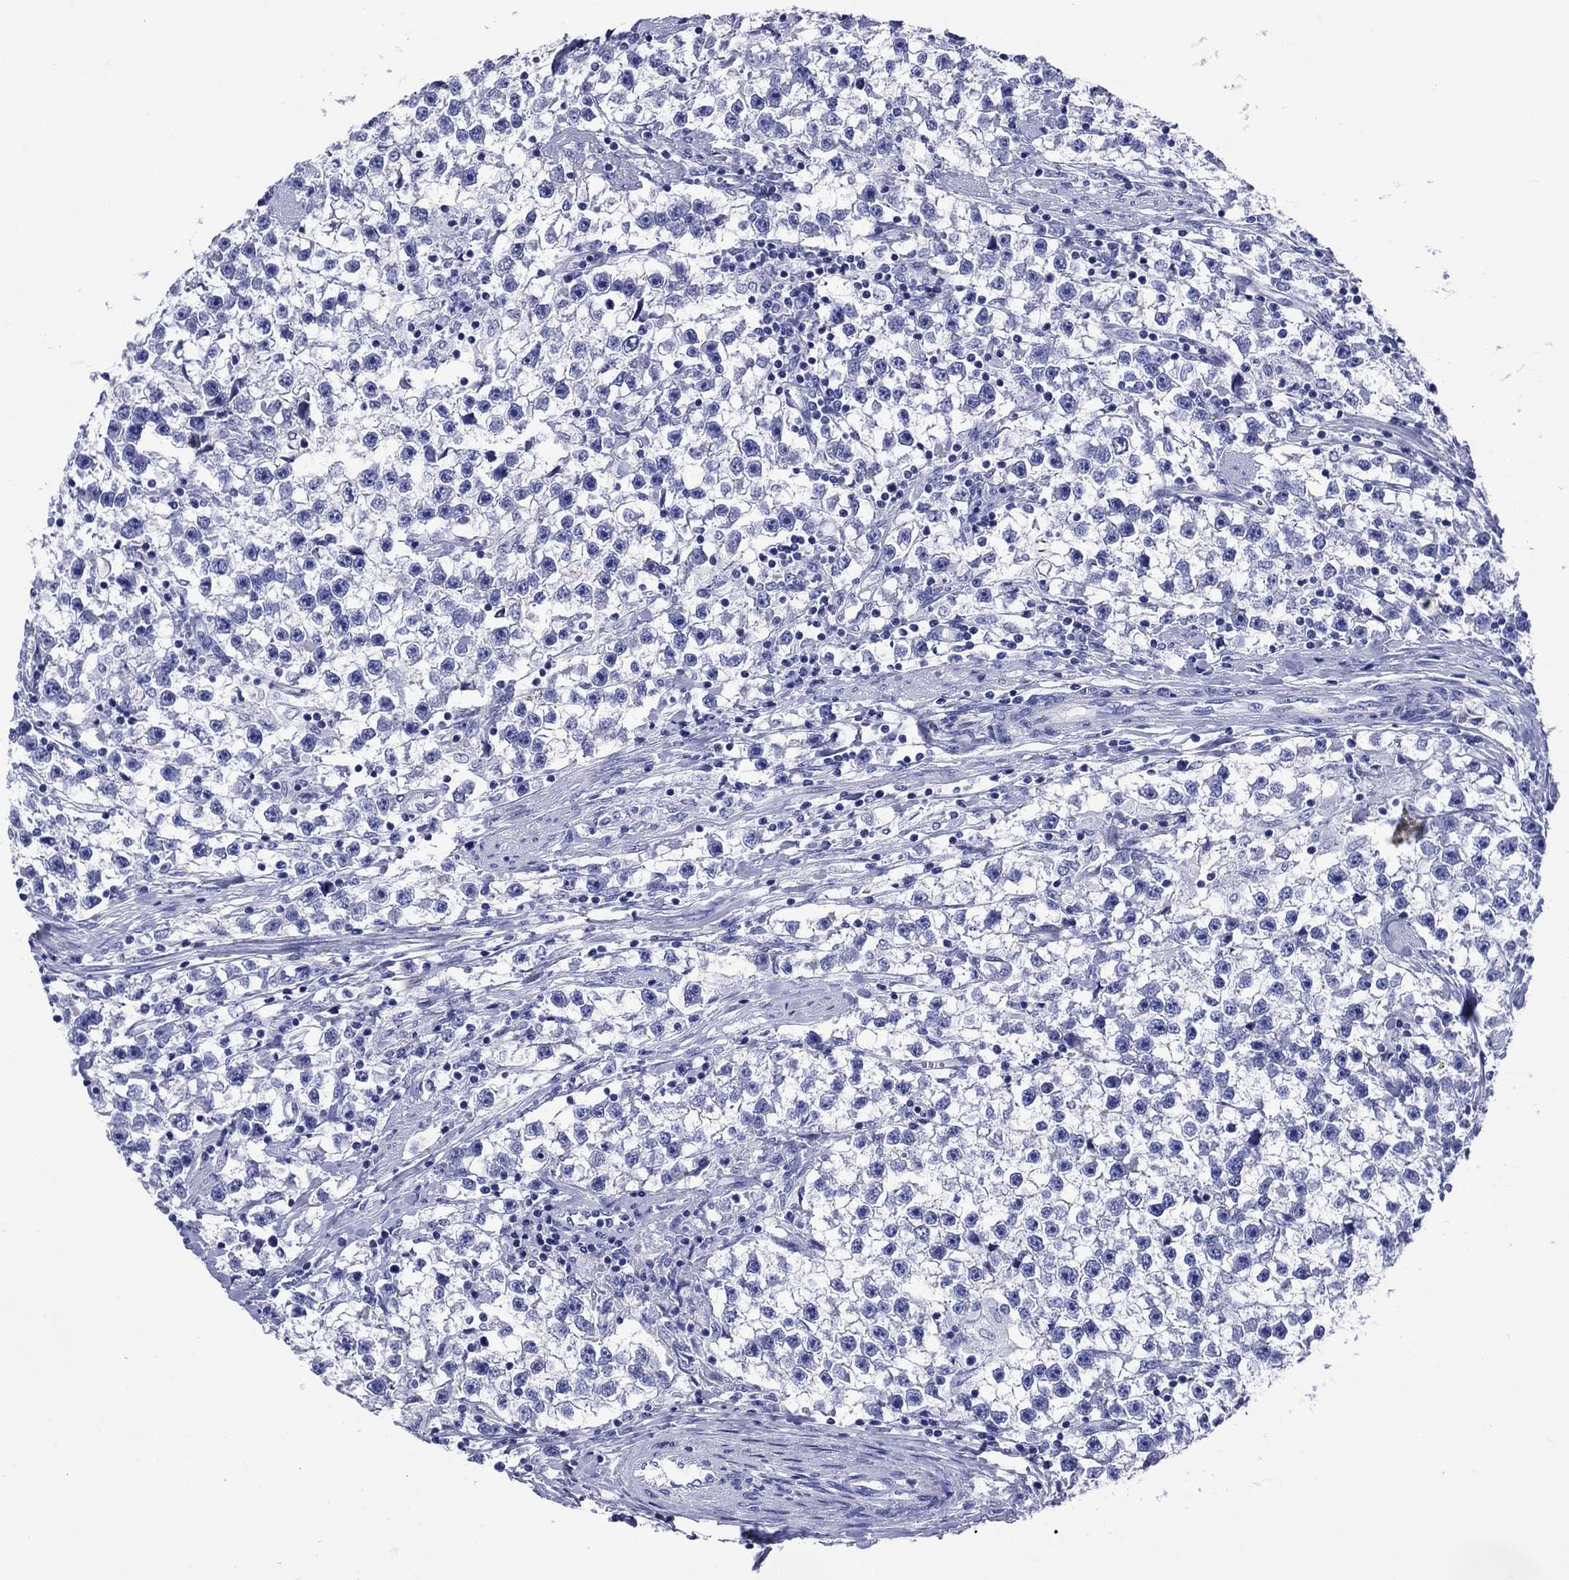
{"staining": {"intensity": "negative", "quantity": "none", "location": "none"}, "tissue": "testis cancer", "cell_type": "Tumor cells", "image_type": "cancer", "snomed": [{"axis": "morphology", "description": "Seminoma, NOS"}, {"axis": "topography", "description": "Testis"}], "caption": "There is no significant positivity in tumor cells of seminoma (testis). Brightfield microscopy of IHC stained with DAB (brown) and hematoxylin (blue), captured at high magnification.", "gene": "SLC1A2", "patient": {"sex": "male", "age": 59}}